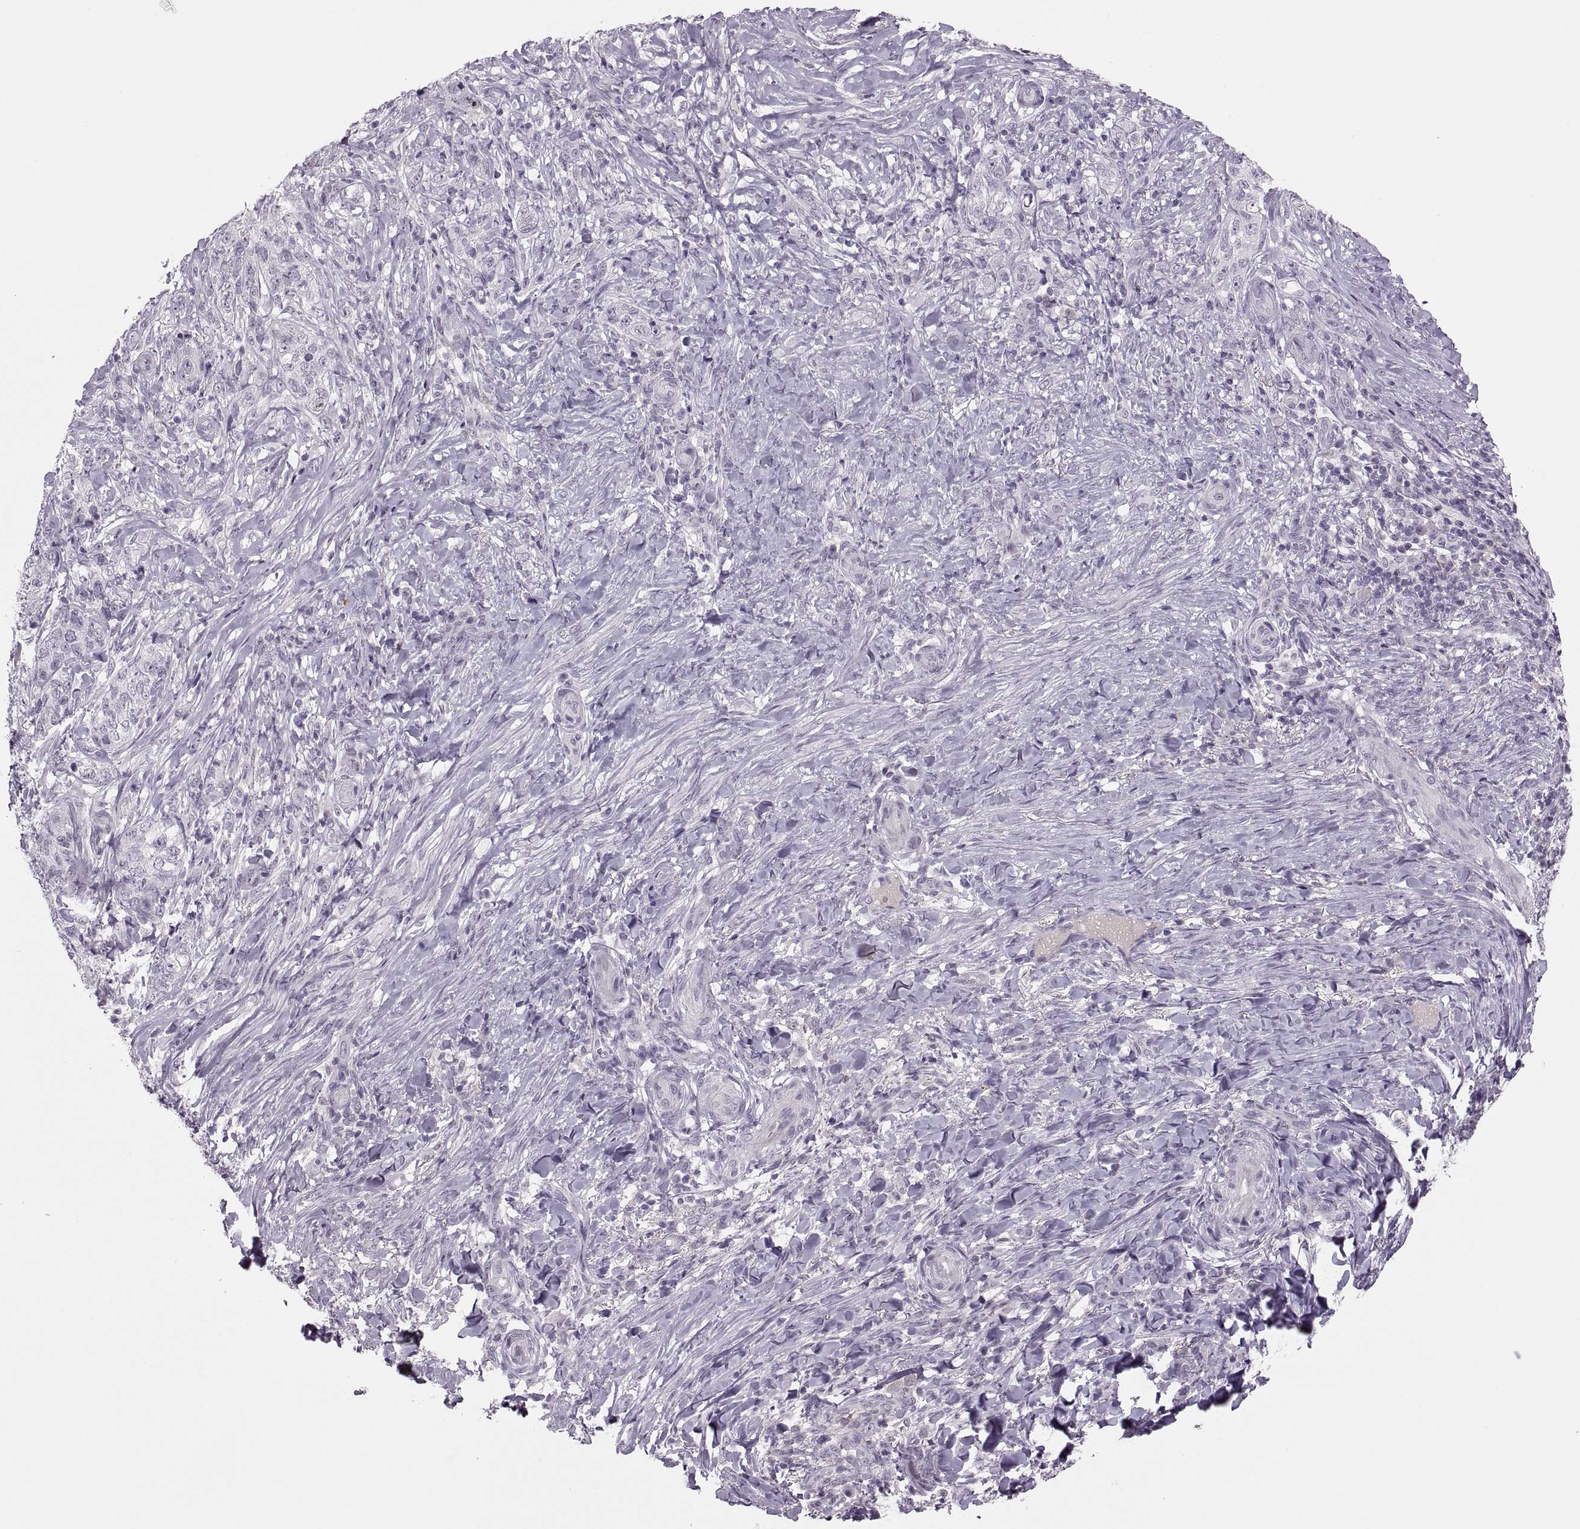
{"staining": {"intensity": "negative", "quantity": "none", "location": "none"}, "tissue": "skin cancer", "cell_type": "Tumor cells", "image_type": "cancer", "snomed": [{"axis": "morphology", "description": "Basal cell carcinoma"}, {"axis": "topography", "description": "Skin"}], "caption": "A histopathology image of human basal cell carcinoma (skin) is negative for staining in tumor cells.", "gene": "CHCT1", "patient": {"sex": "female", "age": 69}}